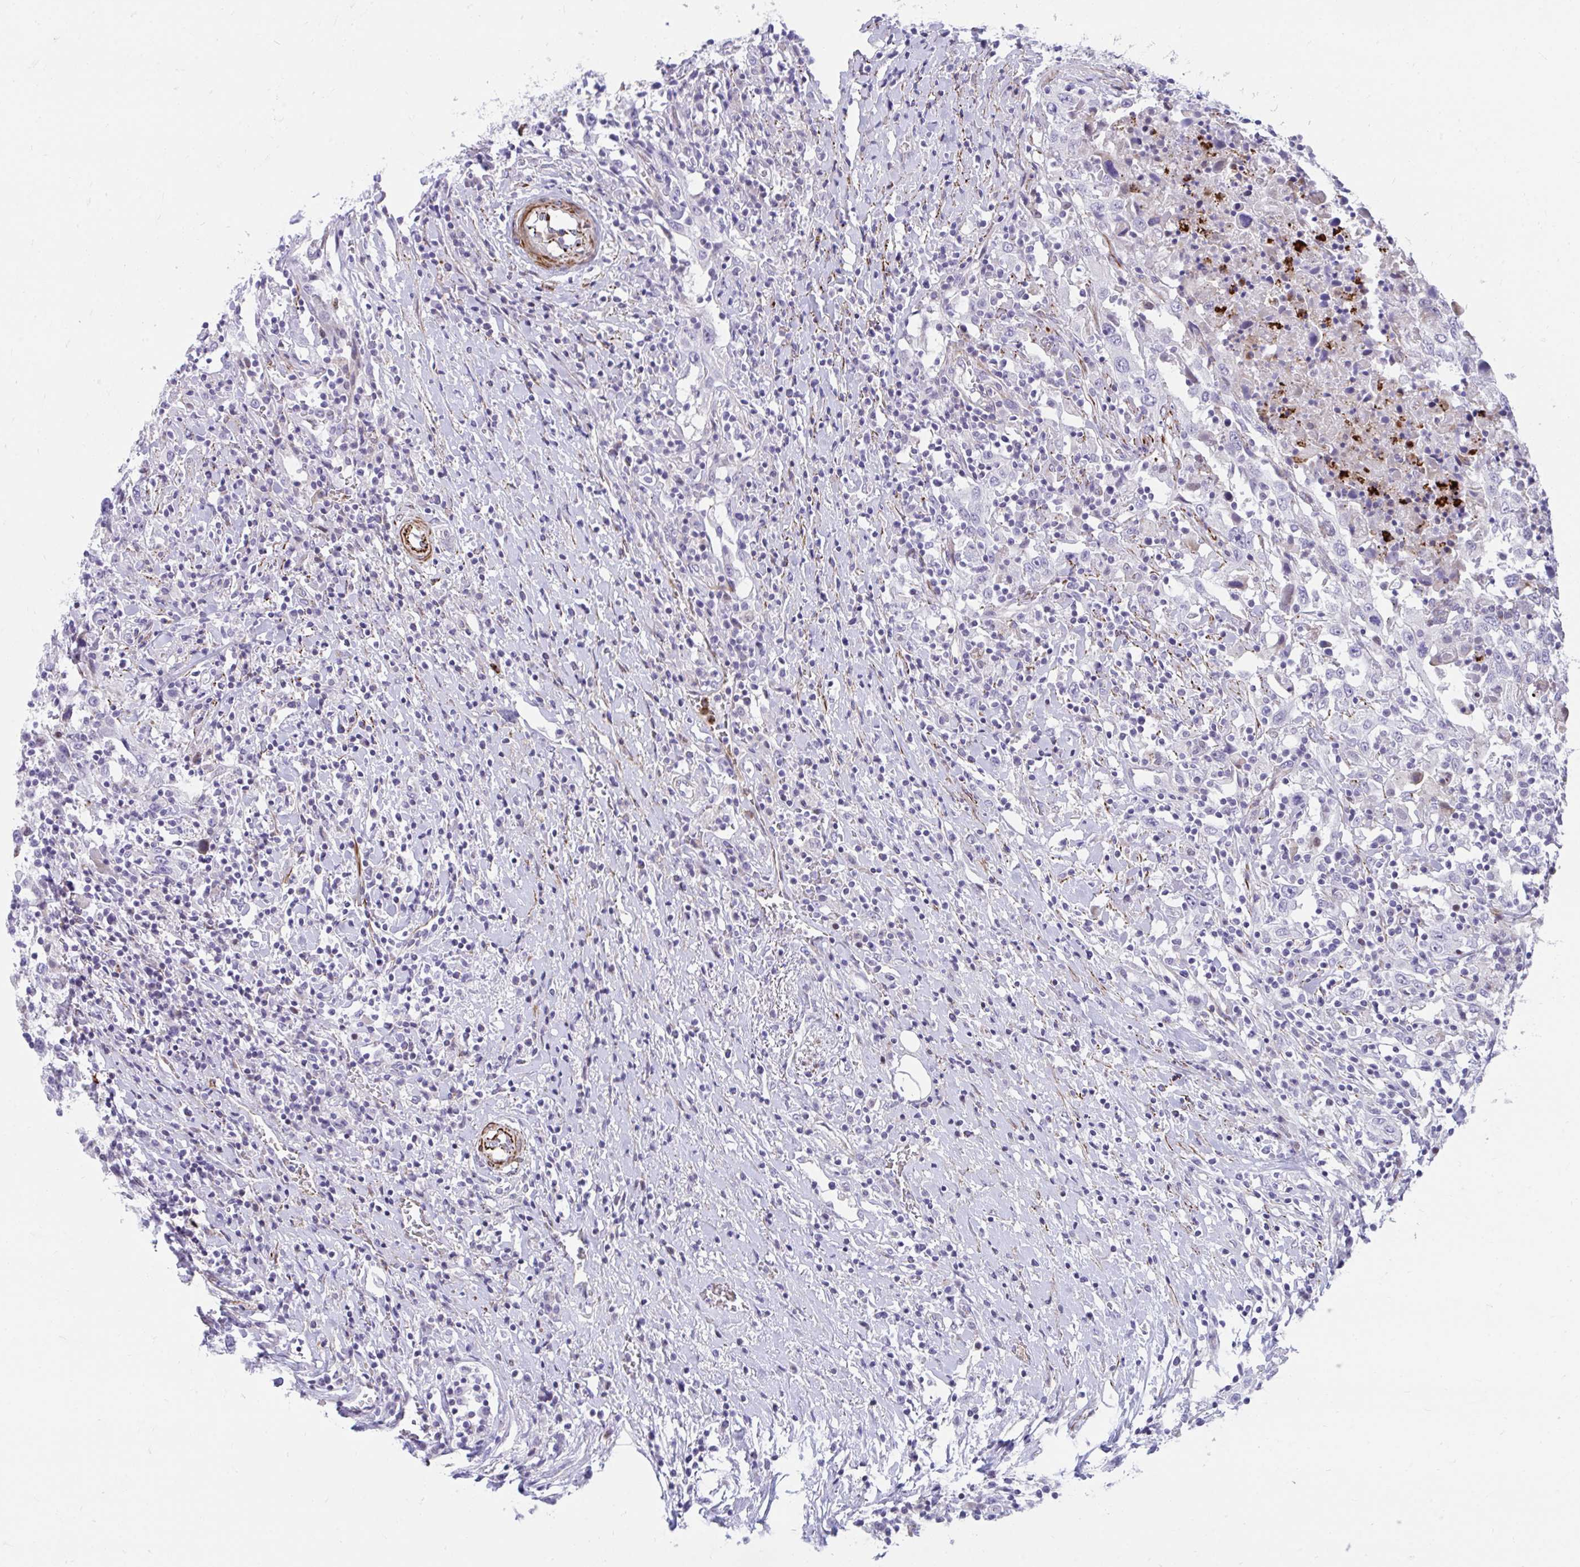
{"staining": {"intensity": "negative", "quantity": "none", "location": "none"}, "tissue": "urothelial cancer", "cell_type": "Tumor cells", "image_type": "cancer", "snomed": [{"axis": "morphology", "description": "Urothelial carcinoma, High grade"}, {"axis": "topography", "description": "Urinary bladder"}], "caption": "Photomicrograph shows no significant protein expression in tumor cells of urothelial cancer. (DAB immunohistochemistry with hematoxylin counter stain).", "gene": "CSTB", "patient": {"sex": "male", "age": 61}}